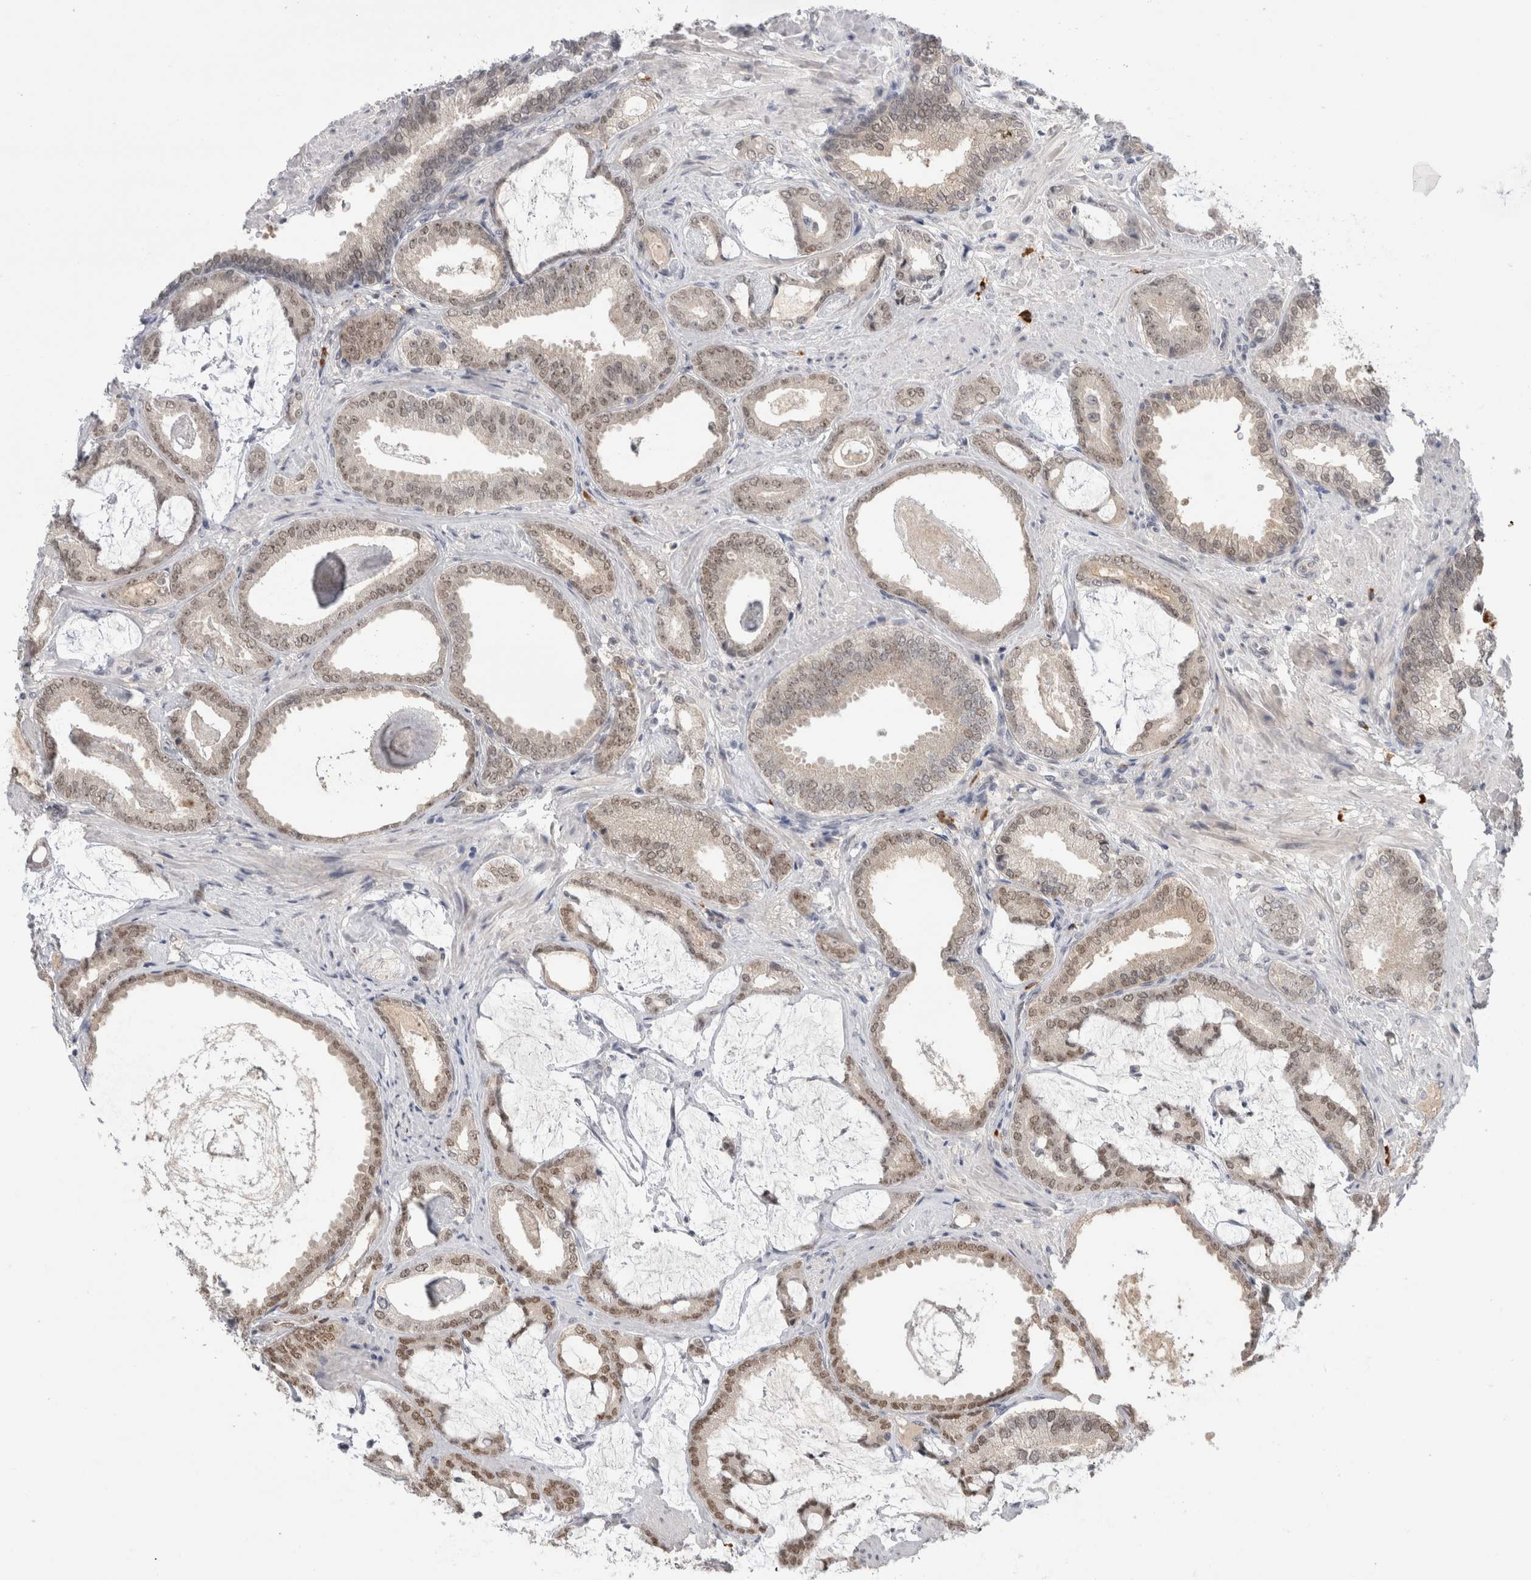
{"staining": {"intensity": "moderate", "quantity": ">75%", "location": "cytoplasmic/membranous,nuclear"}, "tissue": "prostate cancer", "cell_type": "Tumor cells", "image_type": "cancer", "snomed": [{"axis": "morphology", "description": "Adenocarcinoma, Low grade"}, {"axis": "topography", "description": "Prostate"}], "caption": "A high-resolution histopathology image shows IHC staining of prostate adenocarcinoma (low-grade), which reveals moderate cytoplasmic/membranous and nuclear staining in approximately >75% of tumor cells.", "gene": "ZNF24", "patient": {"sex": "male", "age": 71}}